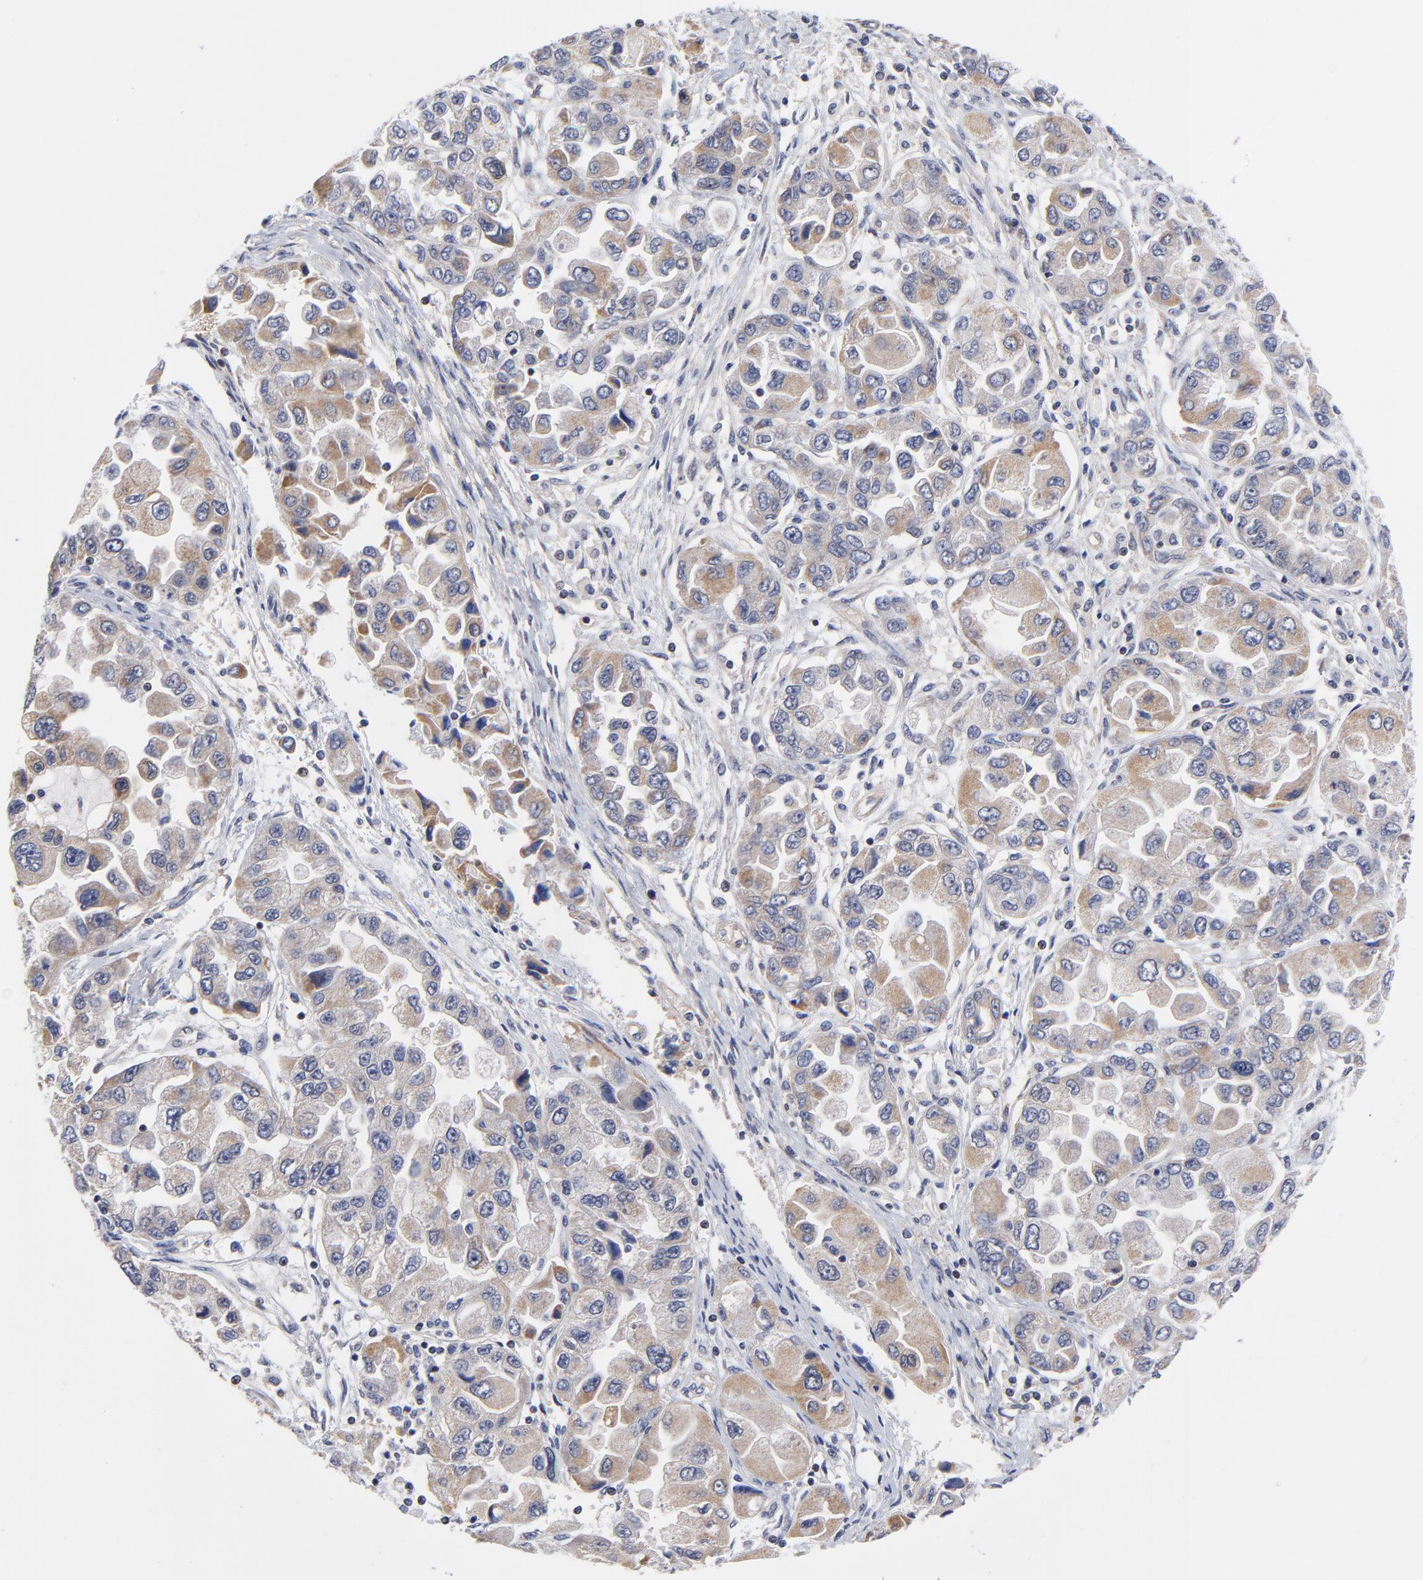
{"staining": {"intensity": "moderate", "quantity": ">75%", "location": "cytoplasmic/membranous"}, "tissue": "ovarian cancer", "cell_type": "Tumor cells", "image_type": "cancer", "snomed": [{"axis": "morphology", "description": "Cystadenocarcinoma, serous, NOS"}, {"axis": "topography", "description": "Ovary"}], "caption": "Ovarian serous cystadenocarcinoma stained with a protein marker displays moderate staining in tumor cells.", "gene": "PCMT1", "patient": {"sex": "female", "age": 84}}